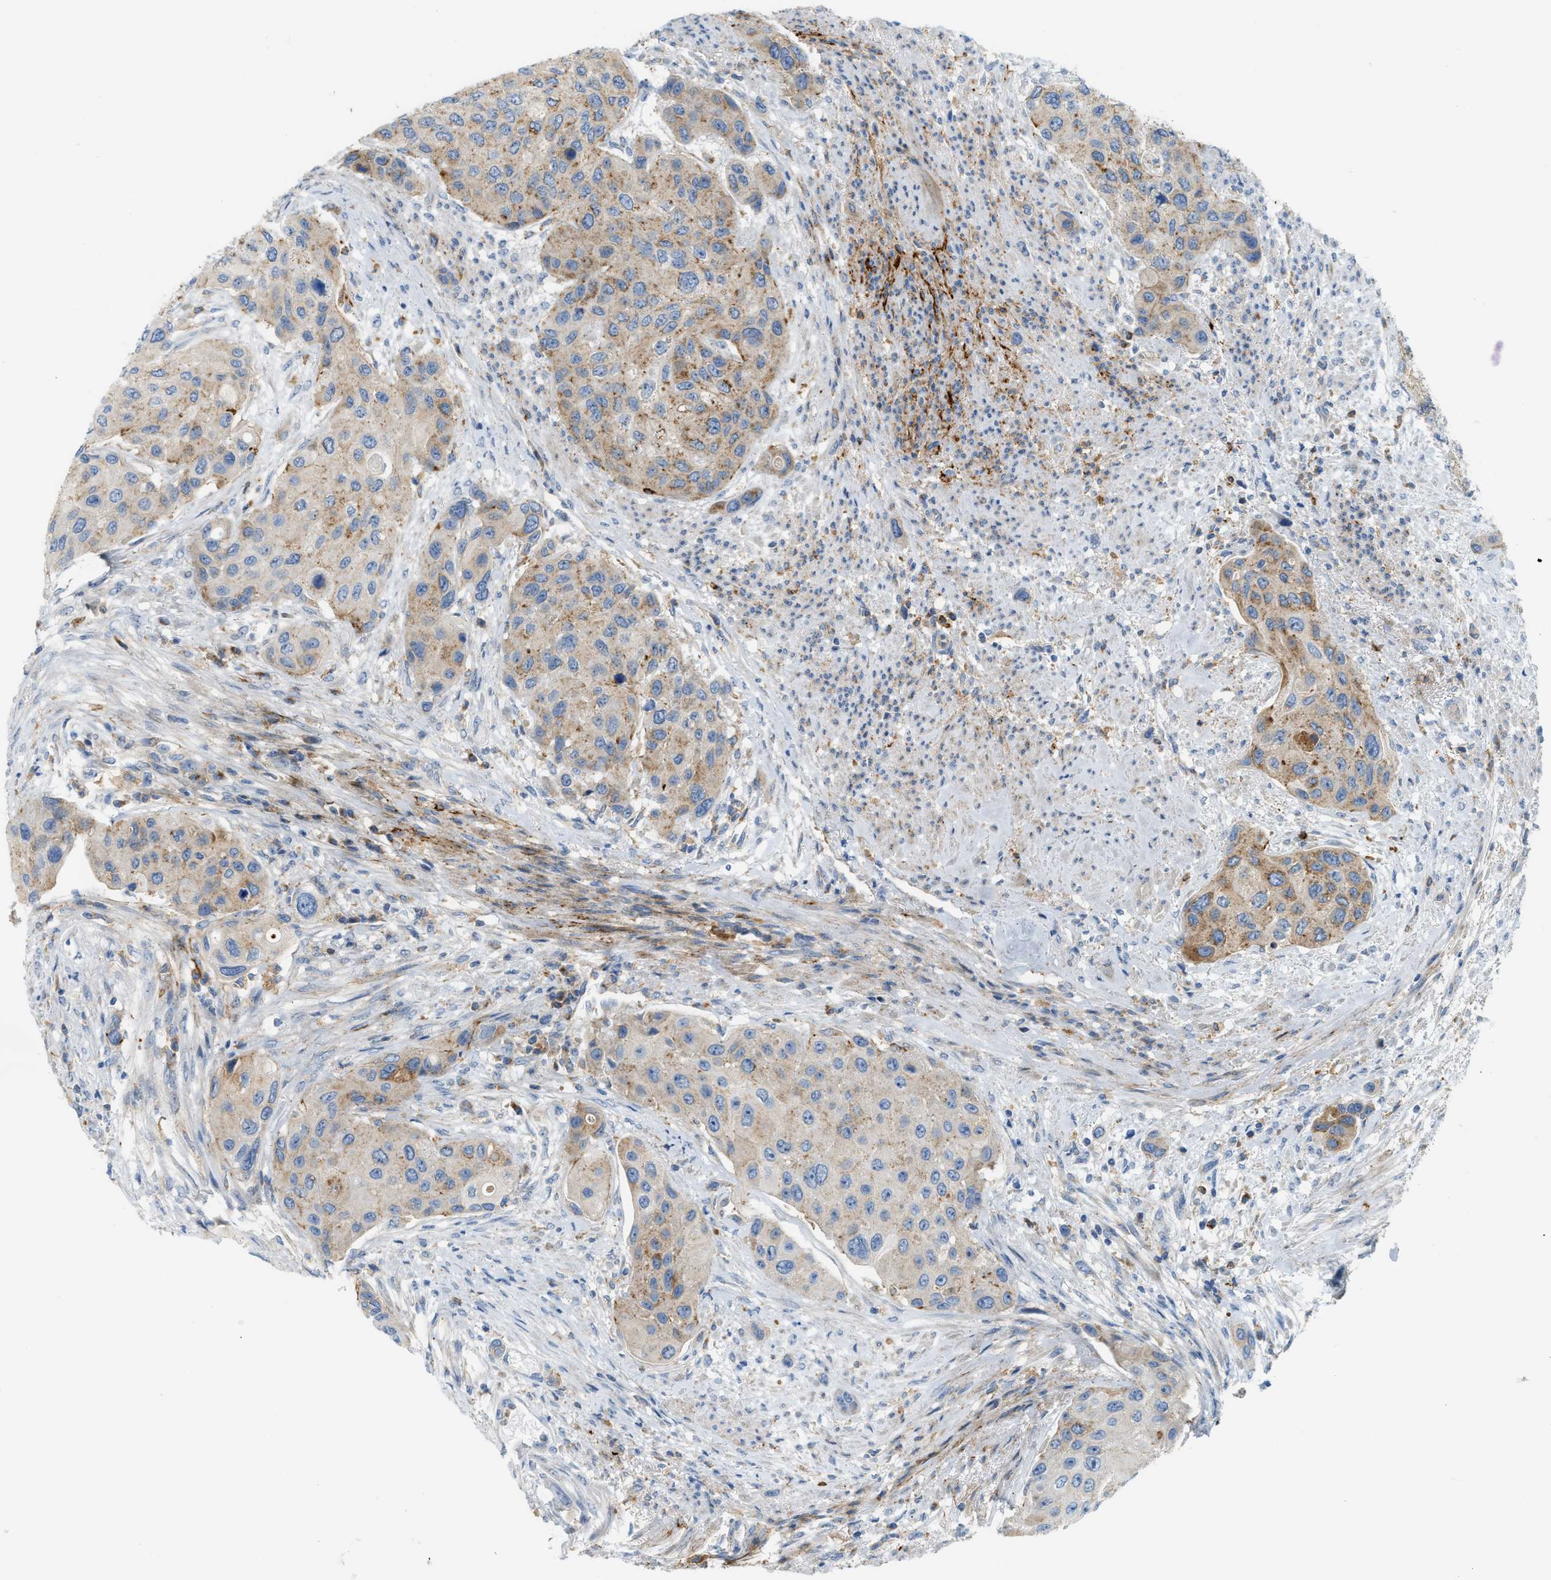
{"staining": {"intensity": "weak", "quantity": ">75%", "location": "cytoplasmic/membranous"}, "tissue": "urothelial cancer", "cell_type": "Tumor cells", "image_type": "cancer", "snomed": [{"axis": "morphology", "description": "Urothelial carcinoma, High grade"}, {"axis": "topography", "description": "Urinary bladder"}], "caption": "Tumor cells show weak cytoplasmic/membranous staining in about >75% of cells in urothelial carcinoma (high-grade).", "gene": "LMBRD1", "patient": {"sex": "female", "age": 56}}